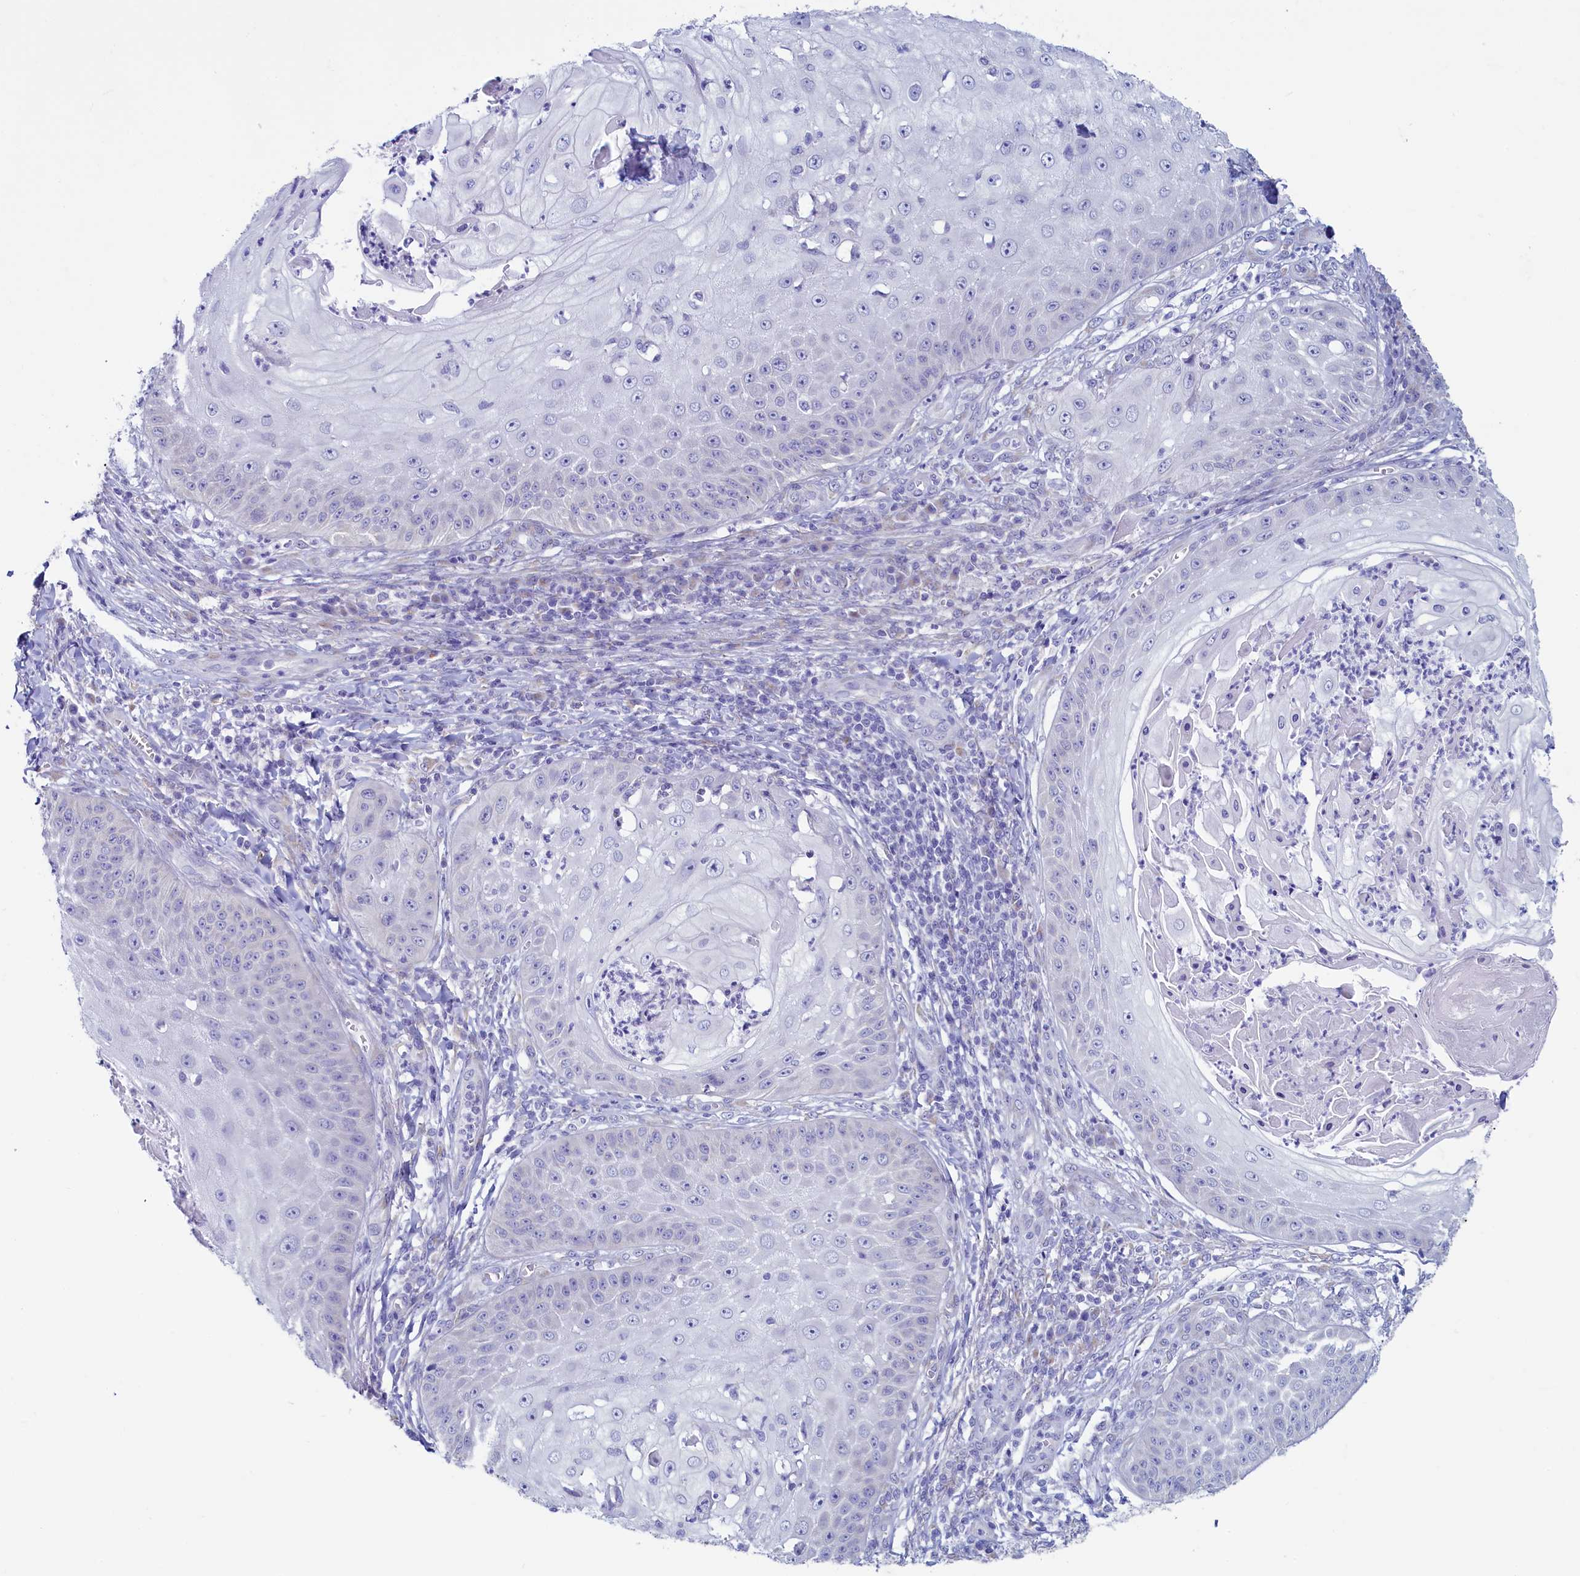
{"staining": {"intensity": "negative", "quantity": "none", "location": "none"}, "tissue": "skin cancer", "cell_type": "Tumor cells", "image_type": "cancer", "snomed": [{"axis": "morphology", "description": "Squamous cell carcinoma, NOS"}, {"axis": "topography", "description": "Skin"}], "caption": "This is an immunohistochemistry (IHC) image of human squamous cell carcinoma (skin). There is no positivity in tumor cells.", "gene": "SKA3", "patient": {"sex": "male", "age": 70}}